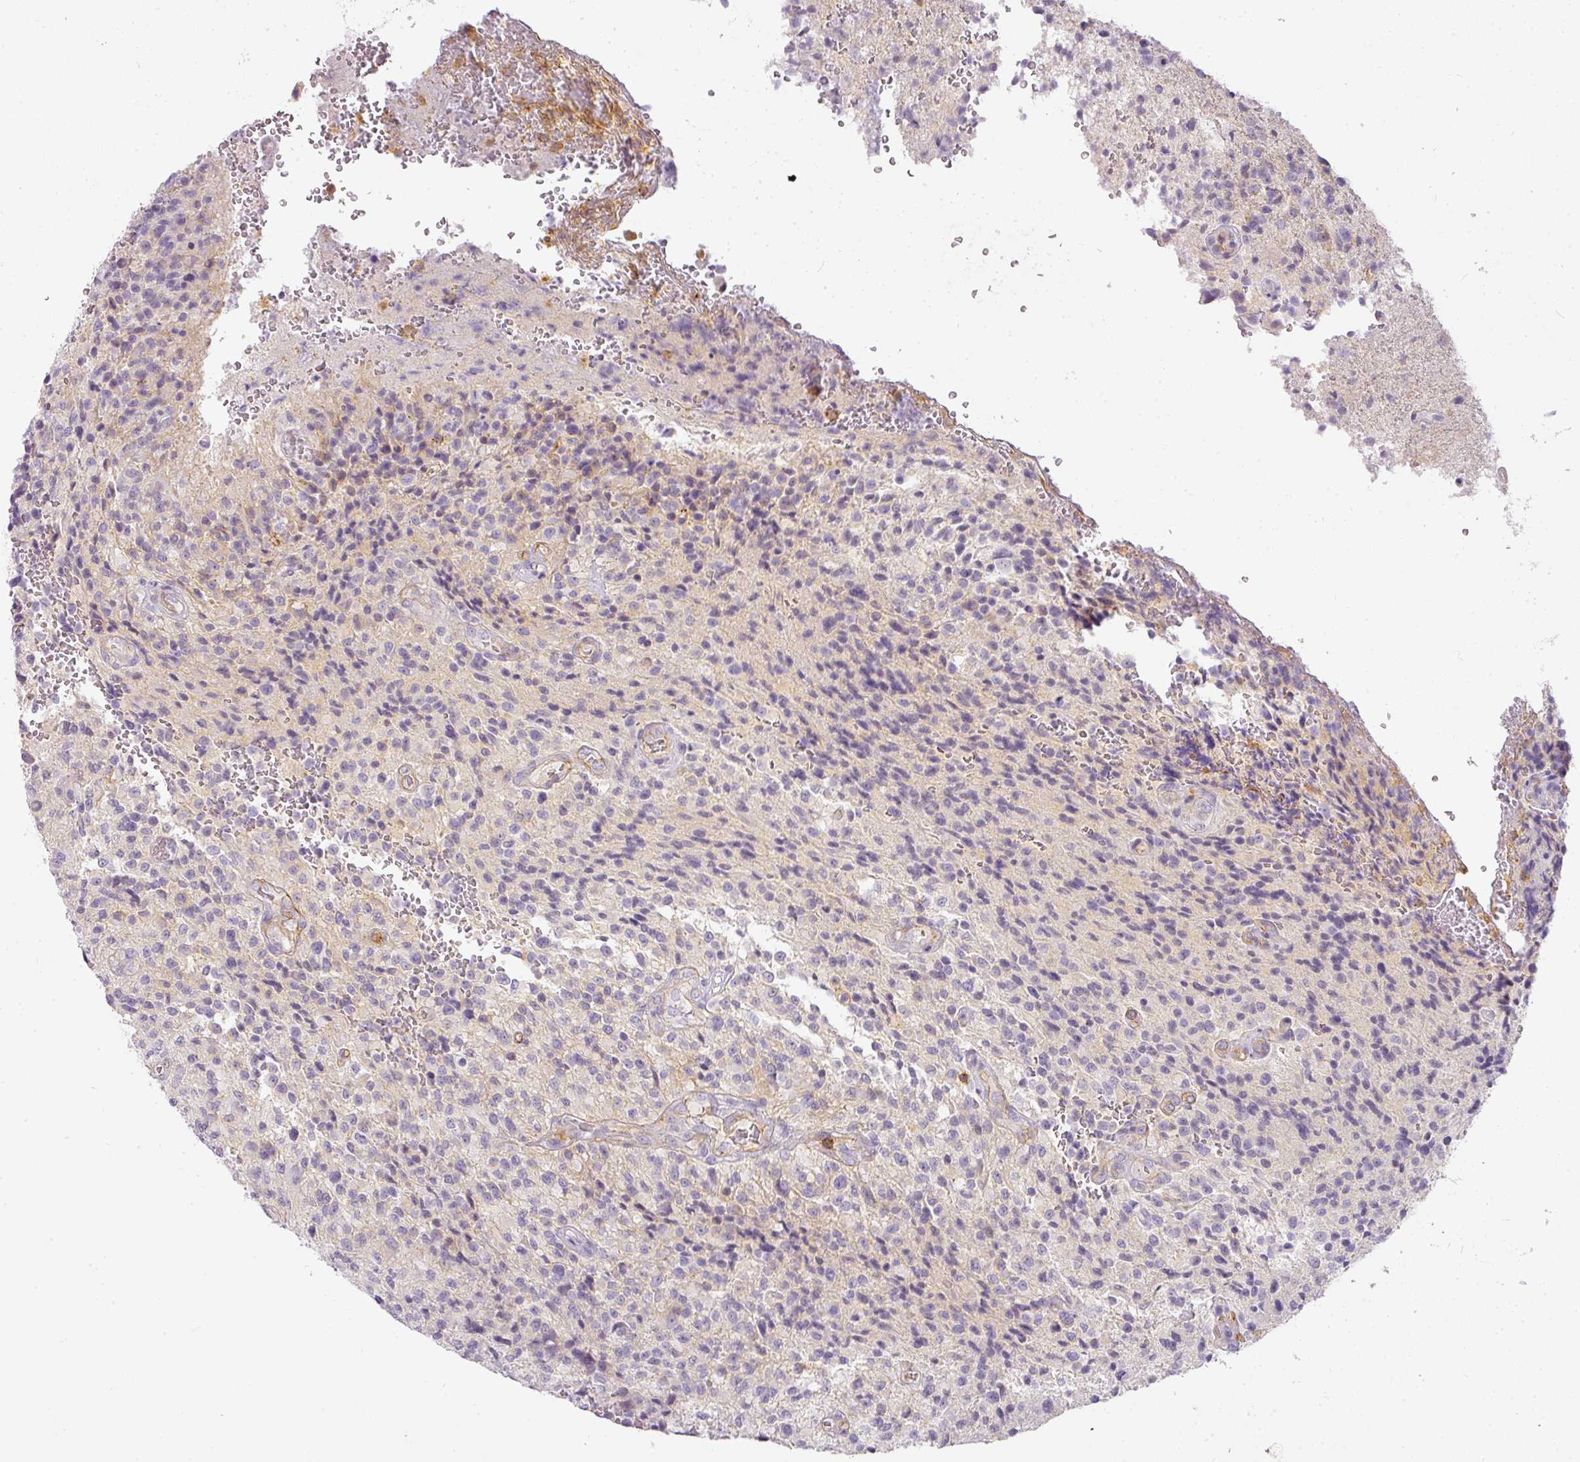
{"staining": {"intensity": "negative", "quantity": "none", "location": "none"}, "tissue": "glioma", "cell_type": "Tumor cells", "image_type": "cancer", "snomed": [{"axis": "morphology", "description": "Normal tissue, NOS"}, {"axis": "morphology", "description": "Glioma, malignant, High grade"}, {"axis": "topography", "description": "Cerebral cortex"}], "caption": "High power microscopy image of an IHC image of malignant glioma (high-grade), revealing no significant staining in tumor cells. (Immunohistochemistry (ihc), brightfield microscopy, high magnification).", "gene": "TMEM42", "patient": {"sex": "male", "age": 56}}